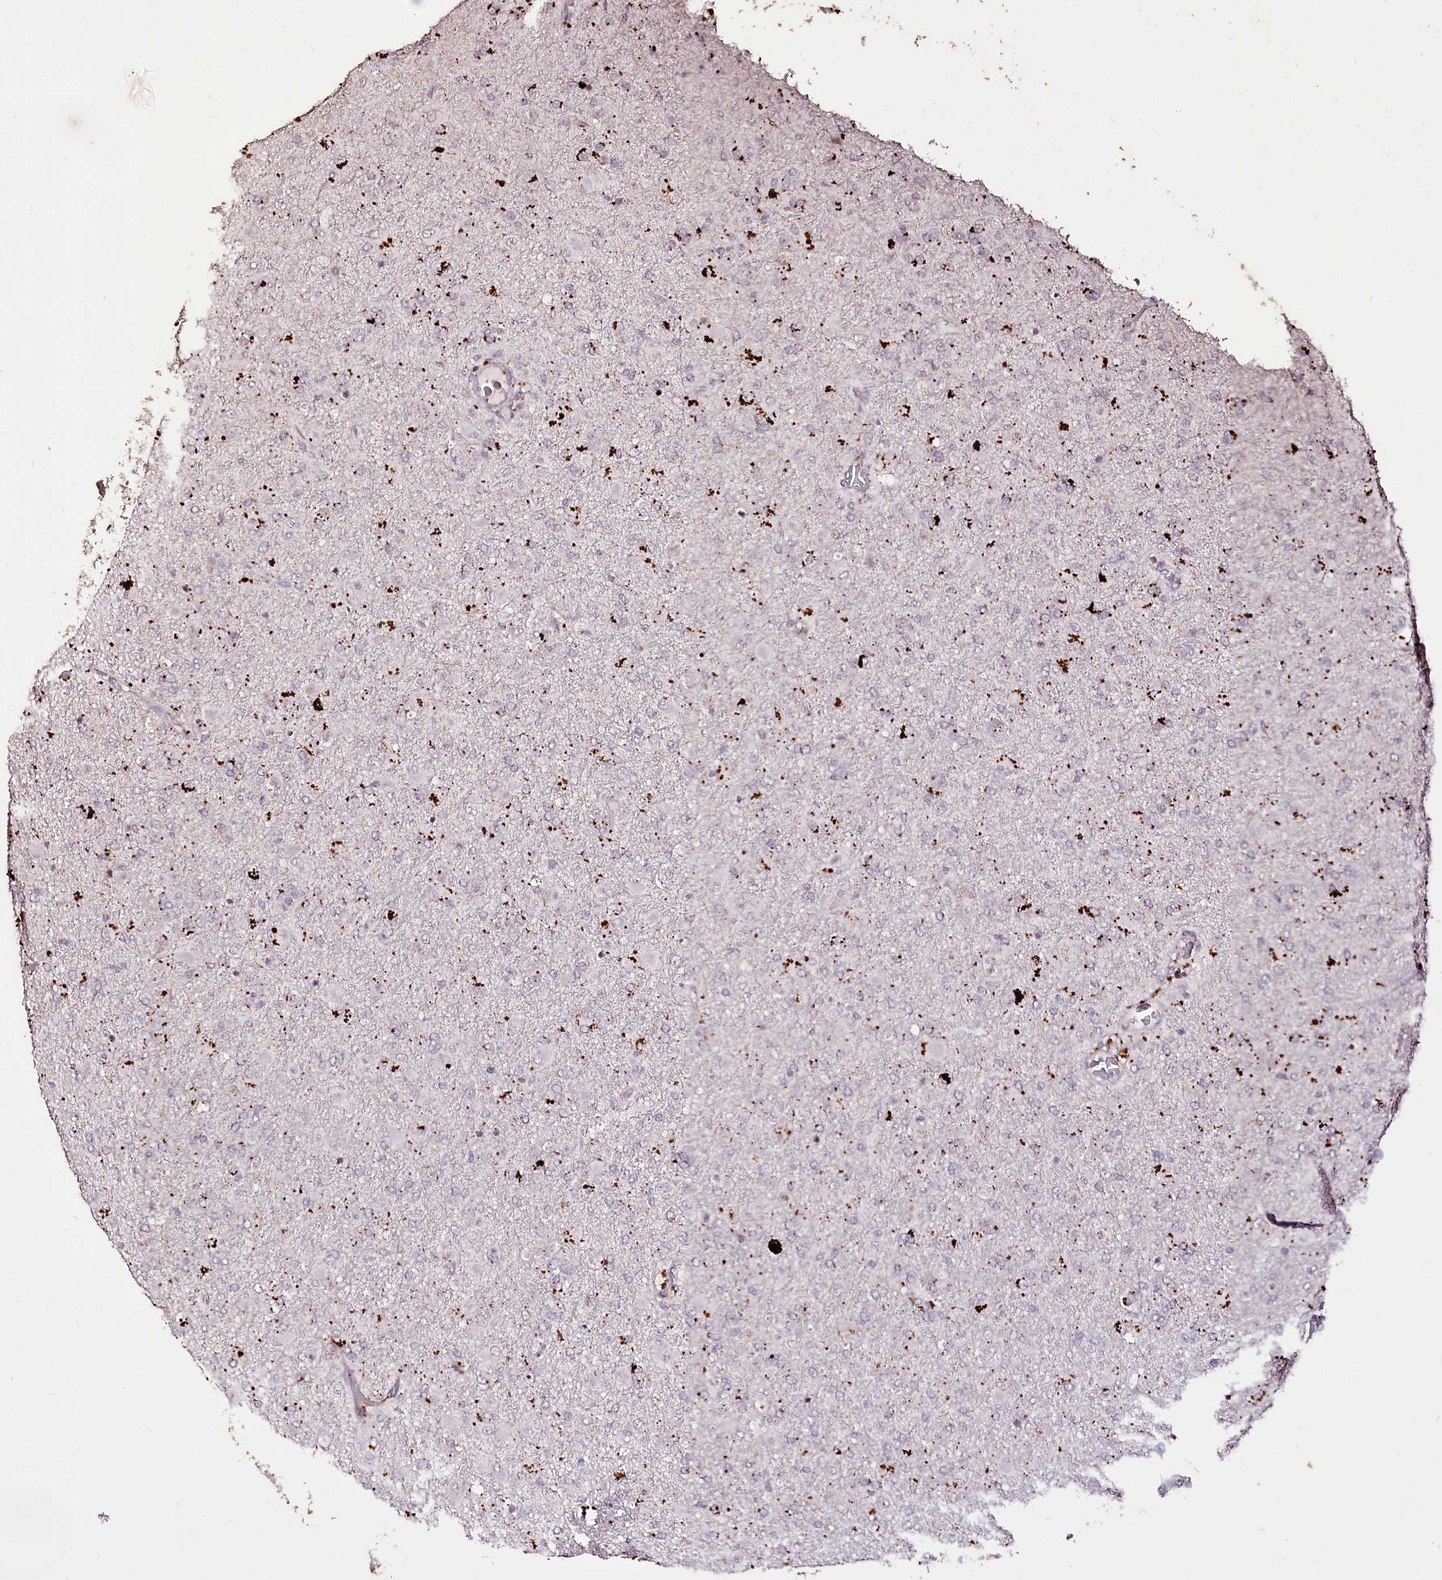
{"staining": {"intensity": "negative", "quantity": "none", "location": "none"}, "tissue": "glioma", "cell_type": "Tumor cells", "image_type": "cancer", "snomed": [{"axis": "morphology", "description": "Glioma, malignant, Low grade"}, {"axis": "topography", "description": "Brain"}], "caption": "Immunohistochemistry of glioma exhibits no staining in tumor cells.", "gene": "CARD19", "patient": {"sex": "male", "age": 65}}